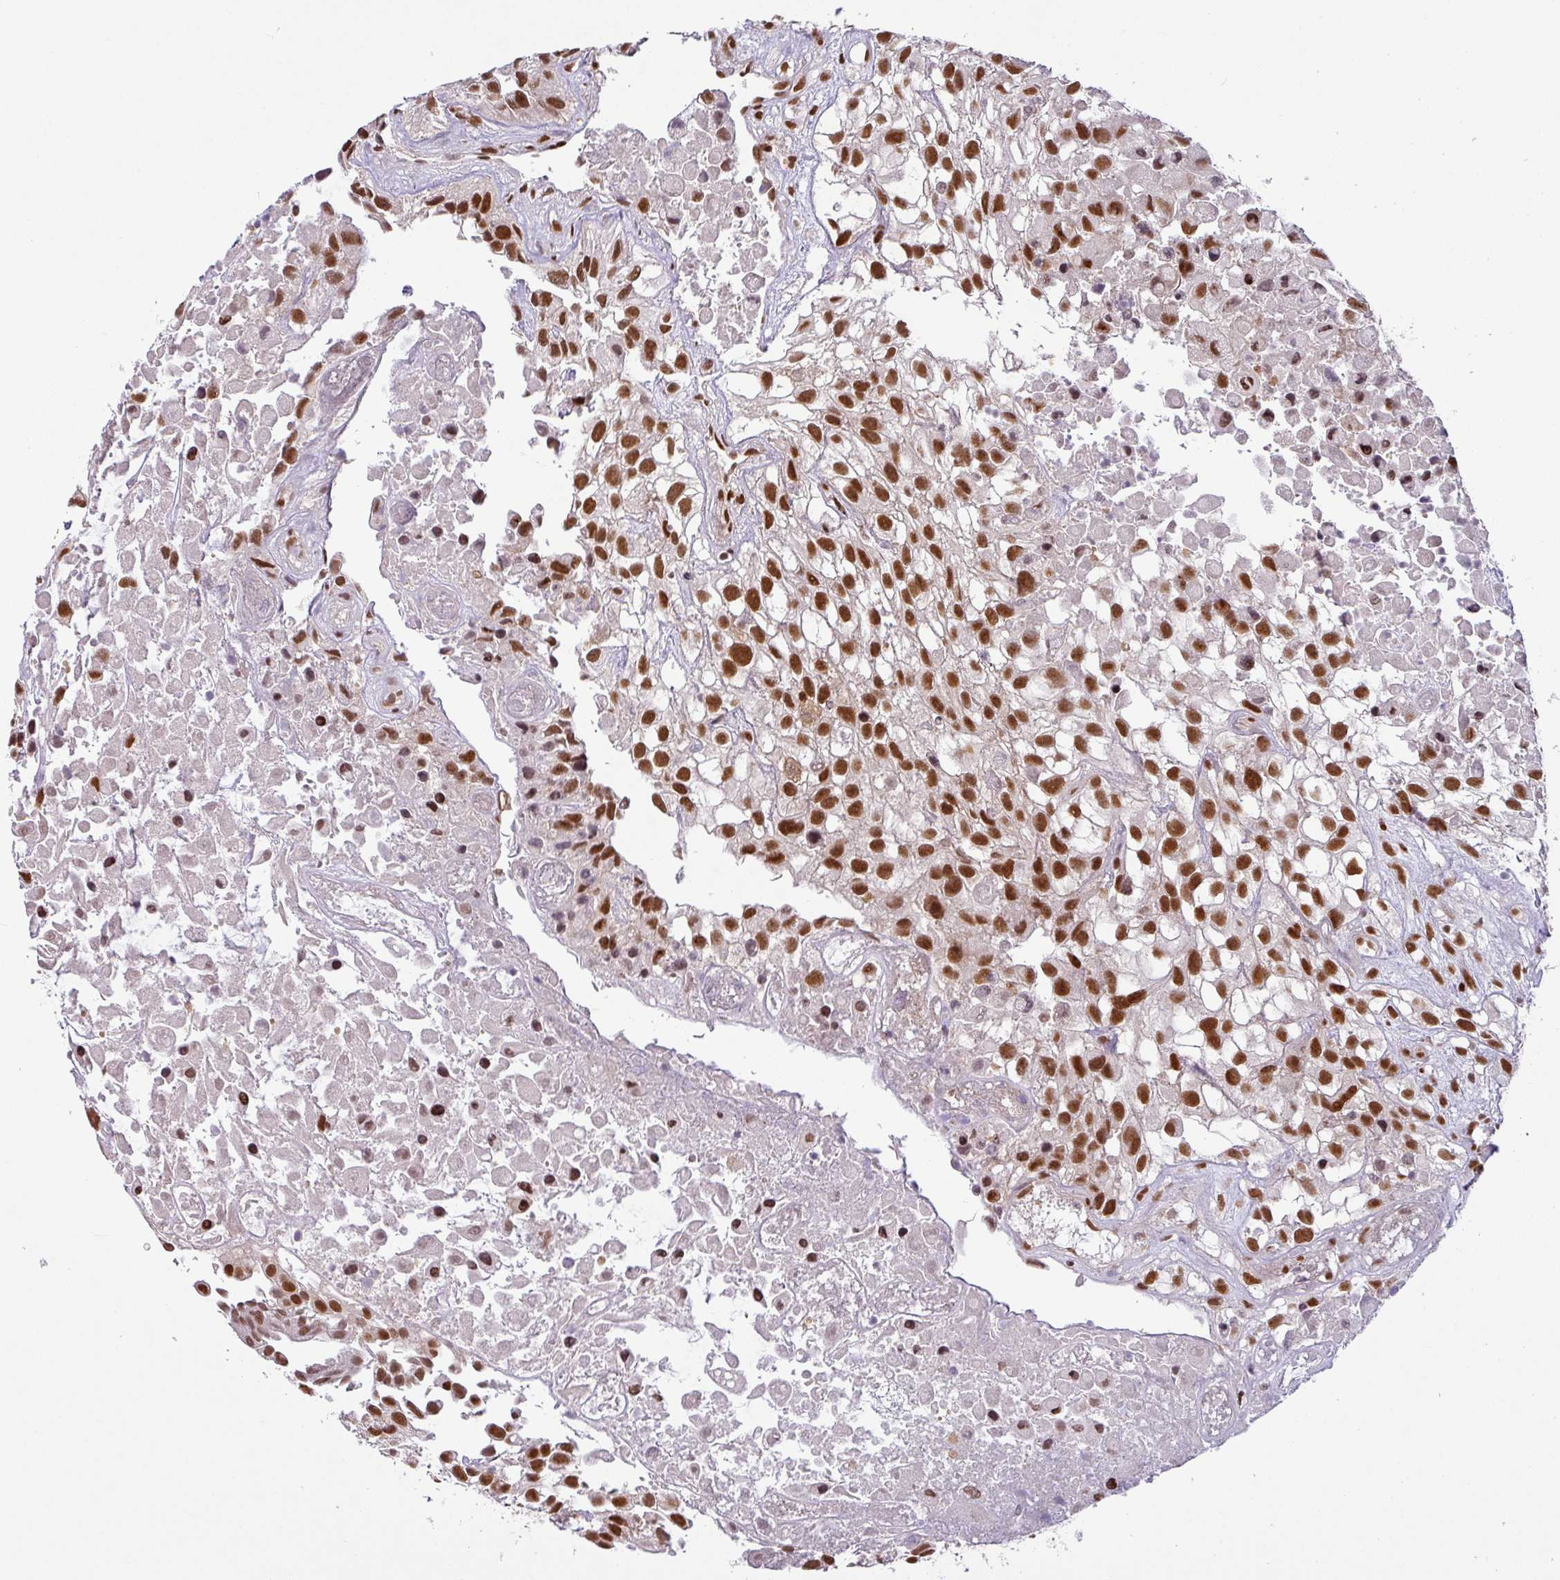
{"staining": {"intensity": "strong", "quantity": ">75%", "location": "nuclear"}, "tissue": "urothelial cancer", "cell_type": "Tumor cells", "image_type": "cancer", "snomed": [{"axis": "morphology", "description": "Urothelial carcinoma, High grade"}, {"axis": "topography", "description": "Urinary bladder"}], "caption": "An immunohistochemistry (IHC) histopathology image of neoplastic tissue is shown. Protein staining in brown labels strong nuclear positivity in urothelial cancer within tumor cells.", "gene": "SRSF2", "patient": {"sex": "male", "age": 56}}